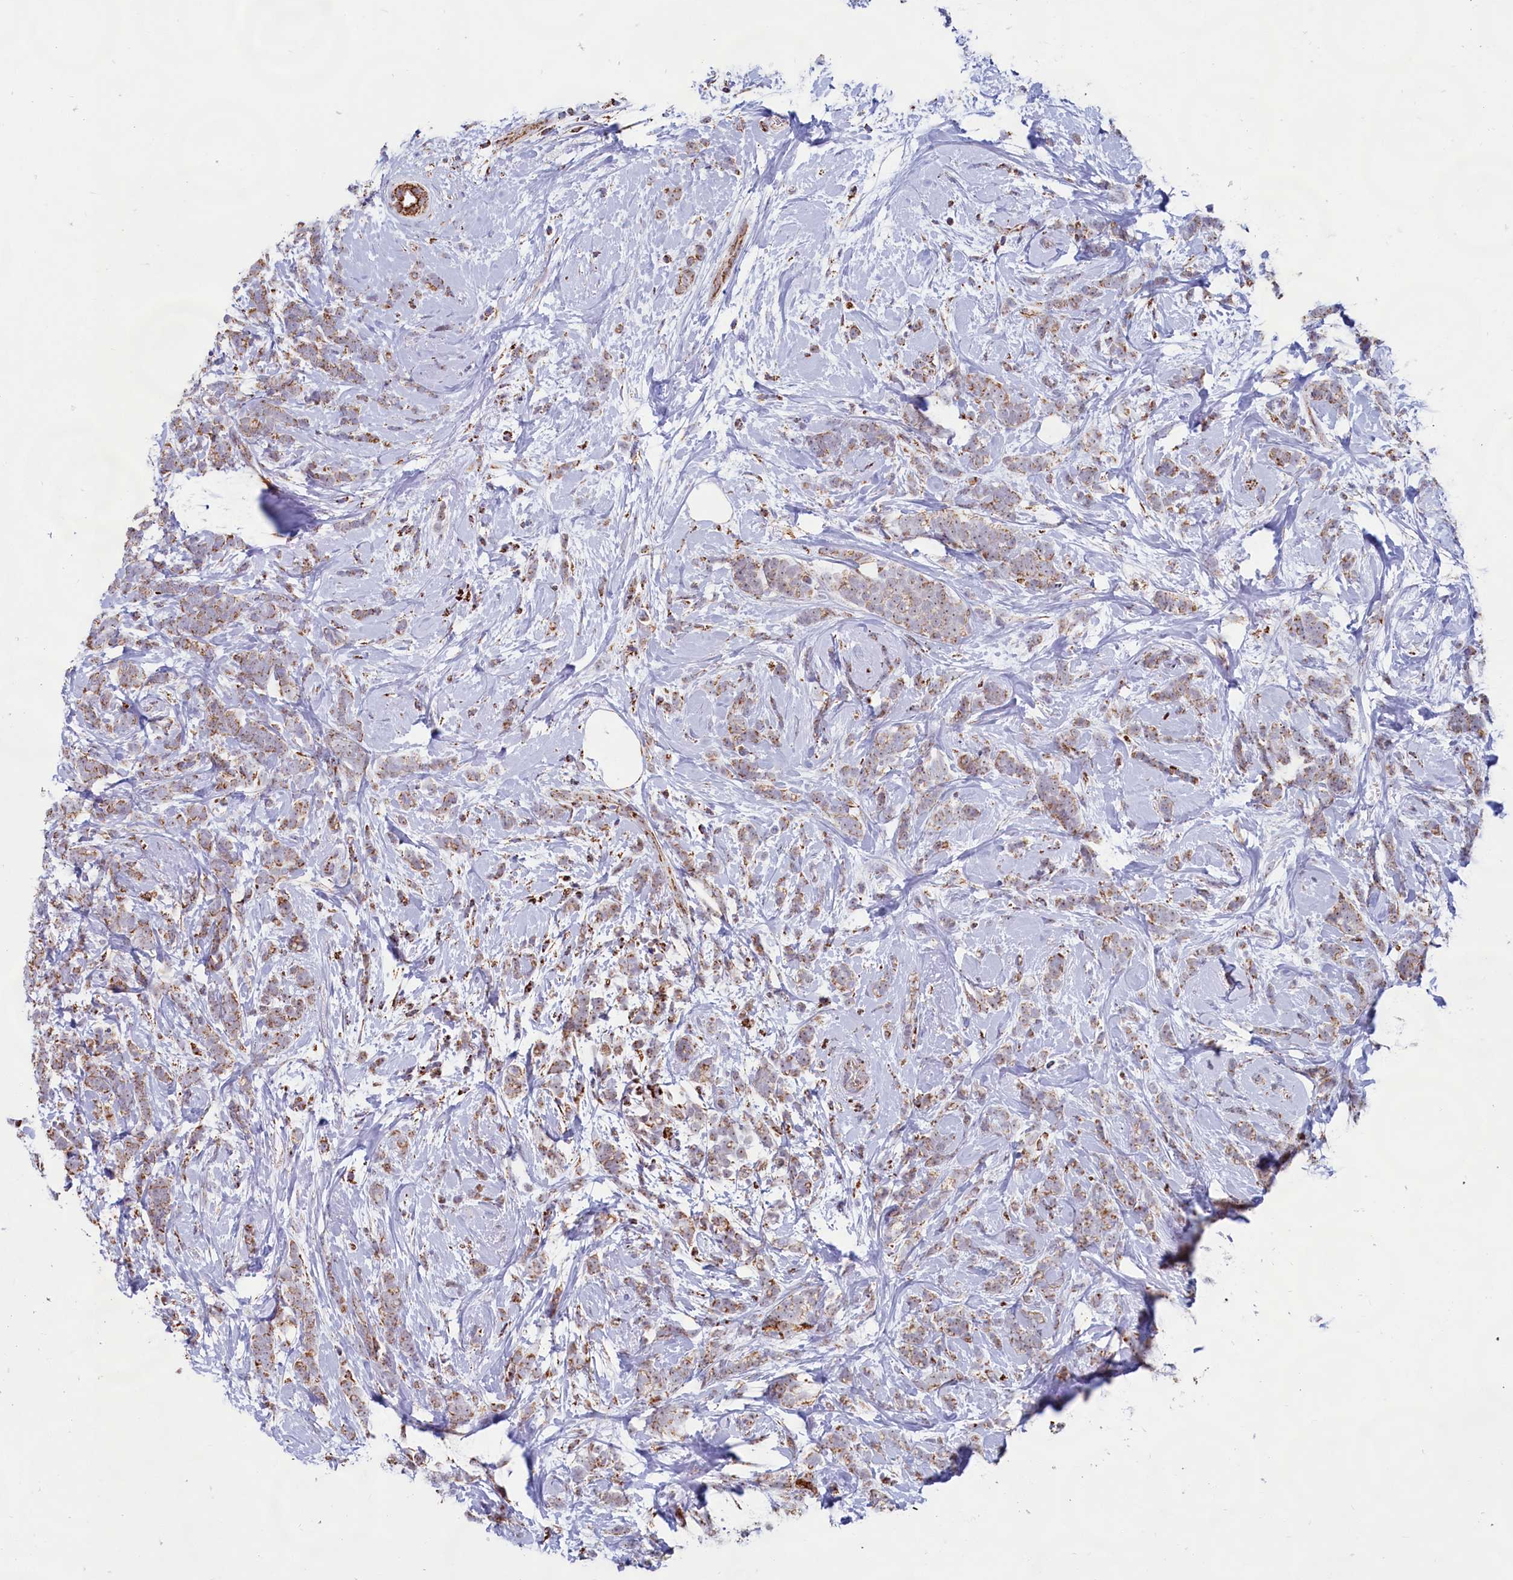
{"staining": {"intensity": "weak", "quantity": ">75%", "location": "cytoplasmic/membranous"}, "tissue": "breast cancer", "cell_type": "Tumor cells", "image_type": "cancer", "snomed": [{"axis": "morphology", "description": "Lobular carcinoma"}, {"axis": "topography", "description": "Breast"}], "caption": "Breast cancer tissue shows weak cytoplasmic/membranous expression in about >75% of tumor cells", "gene": "C1D", "patient": {"sex": "female", "age": 58}}